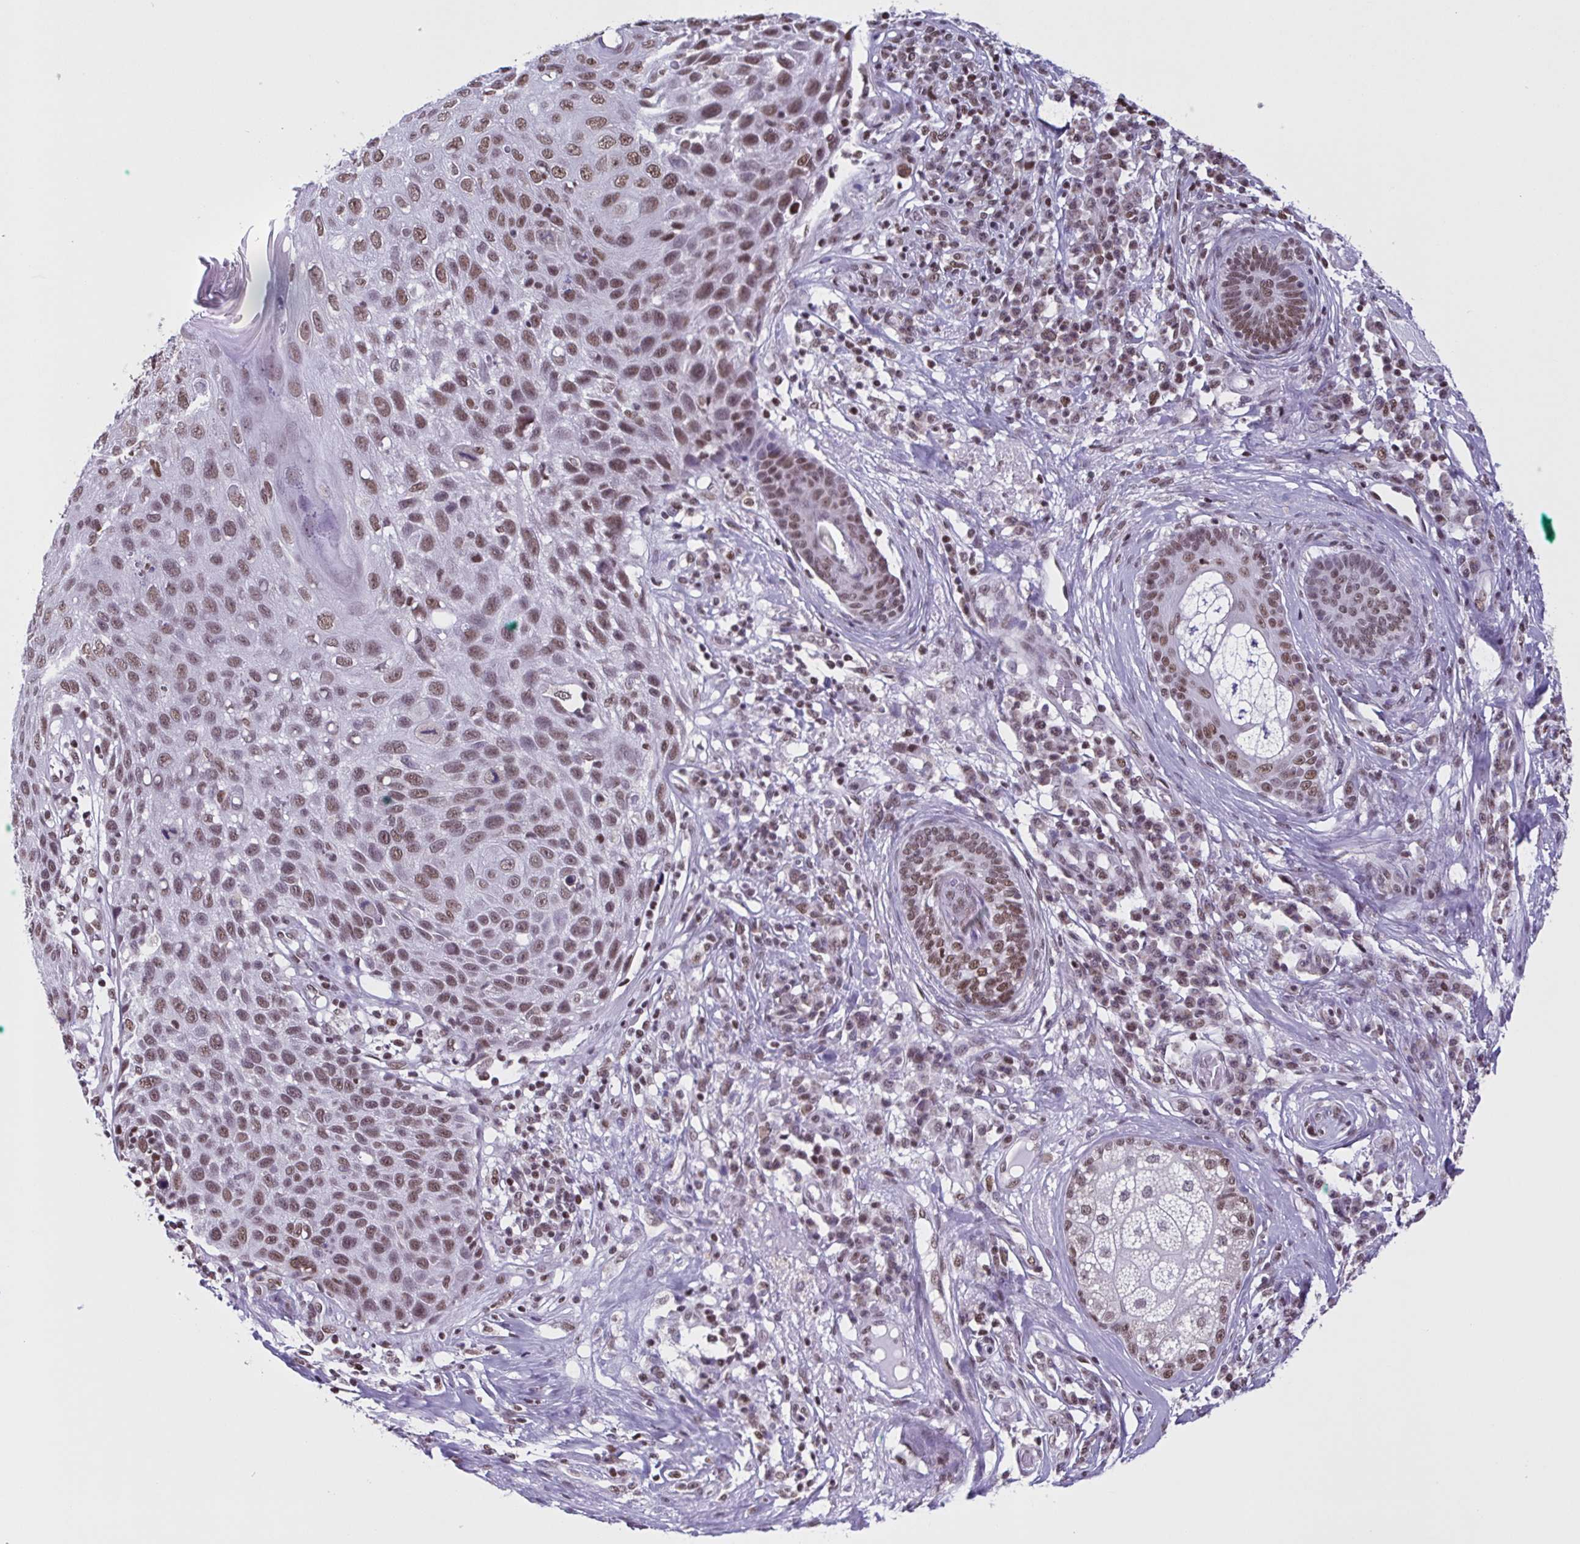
{"staining": {"intensity": "moderate", "quantity": ">75%", "location": "nuclear"}, "tissue": "skin cancer", "cell_type": "Tumor cells", "image_type": "cancer", "snomed": [{"axis": "morphology", "description": "Squamous cell carcinoma, NOS"}, {"axis": "topography", "description": "Skin"}], "caption": "Skin squamous cell carcinoma stained for a protein (brown) reveals moderate nuclear positive expression in about >75% of tumor cells.", "gene": "TIMM21", "patient": {"sex": "female", "age": 87}}